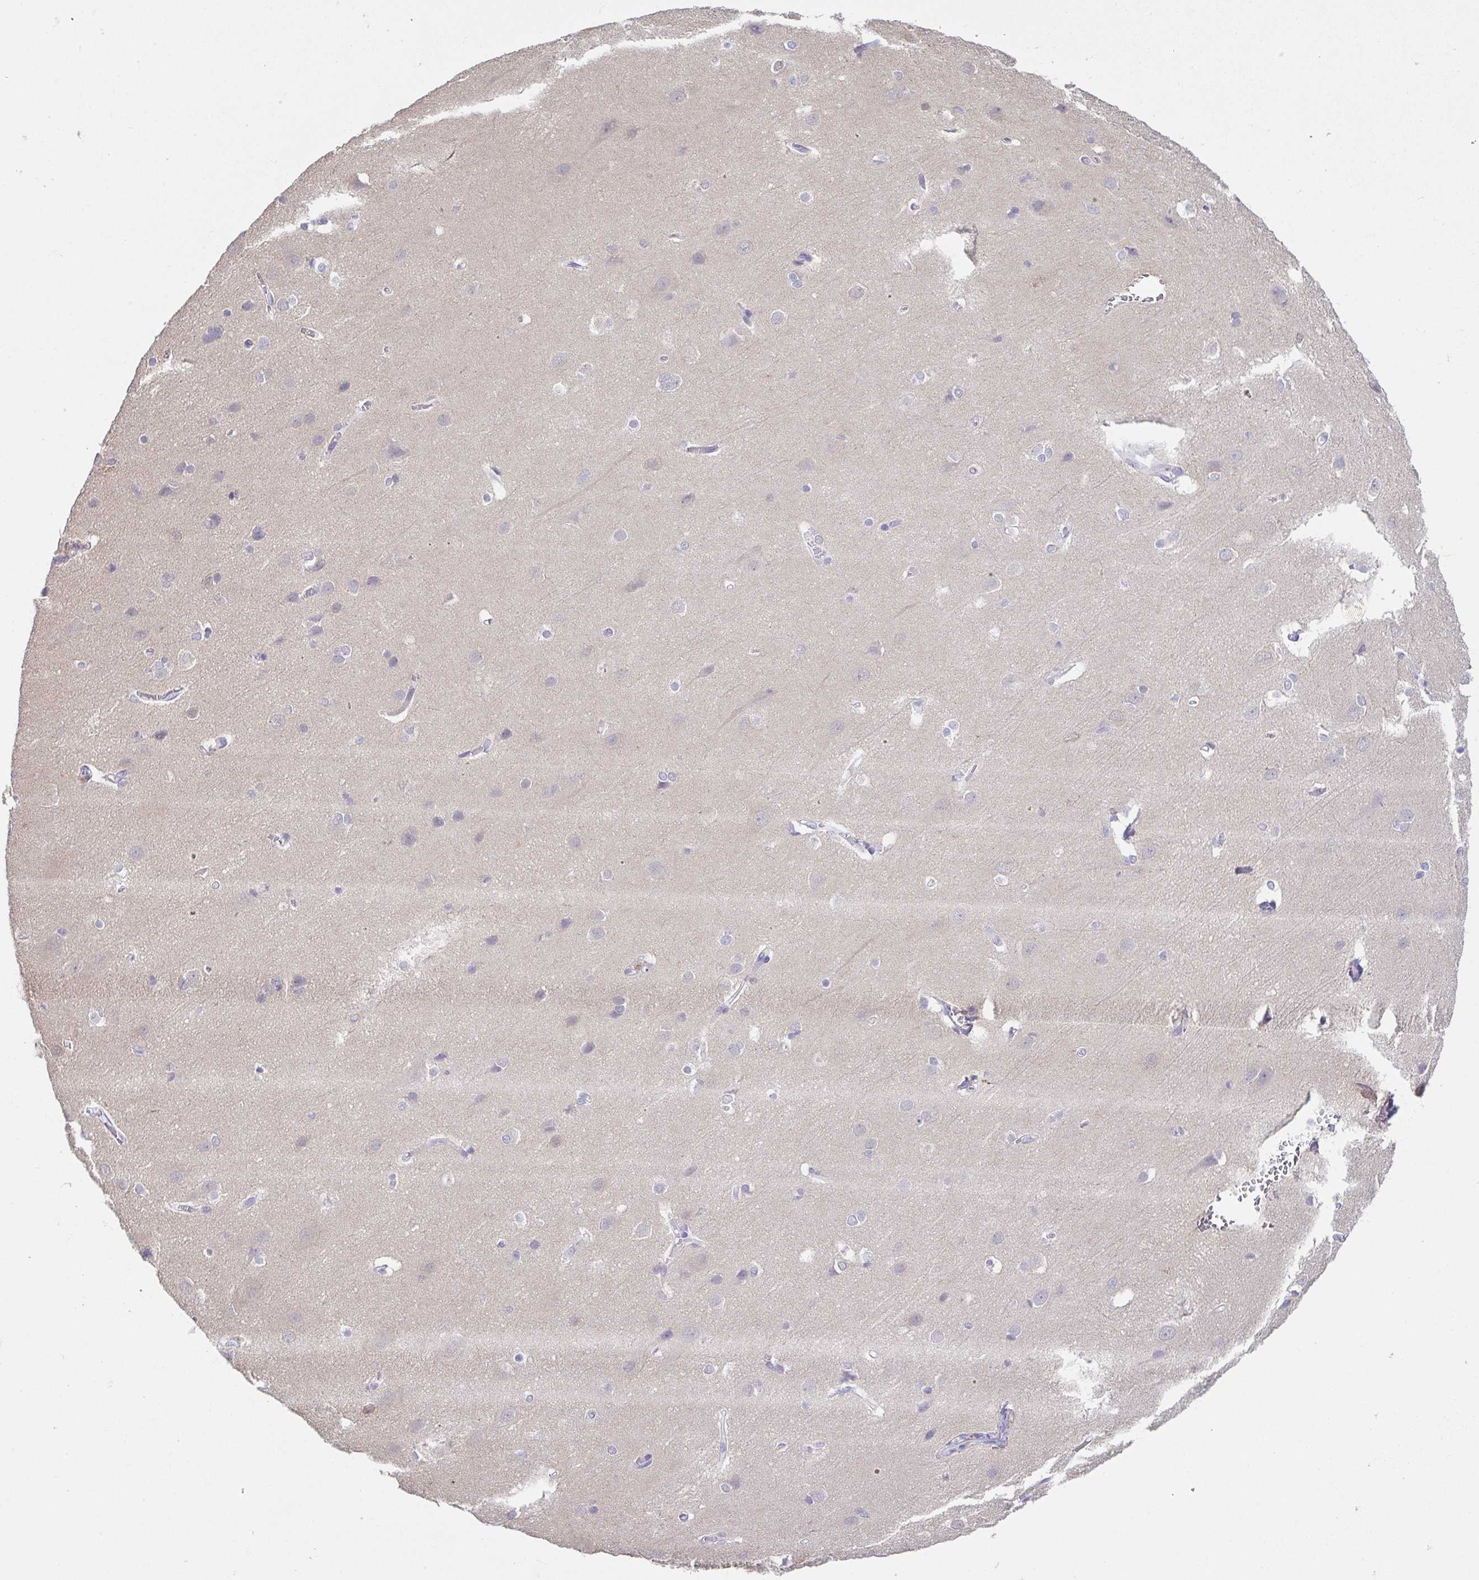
{"staining": {"intensity": "negative", "quantity": "none", "location": "none"}, "tissue": "cerebral cortex", "cell_type": "Endothelial cells", "image_type": "normal", "snomed": [{"axis": "morphology", "description": "Normal tissue, NOS"}, {"axis": "topography", "description": "Cerebral cortex"}], "caption": "Micrograph shows no significant protein staining in endothelial cells of unremarkable cerebral cortex.", "gene": "FABP3", "patient": {"sex": "male", "age": 37}}